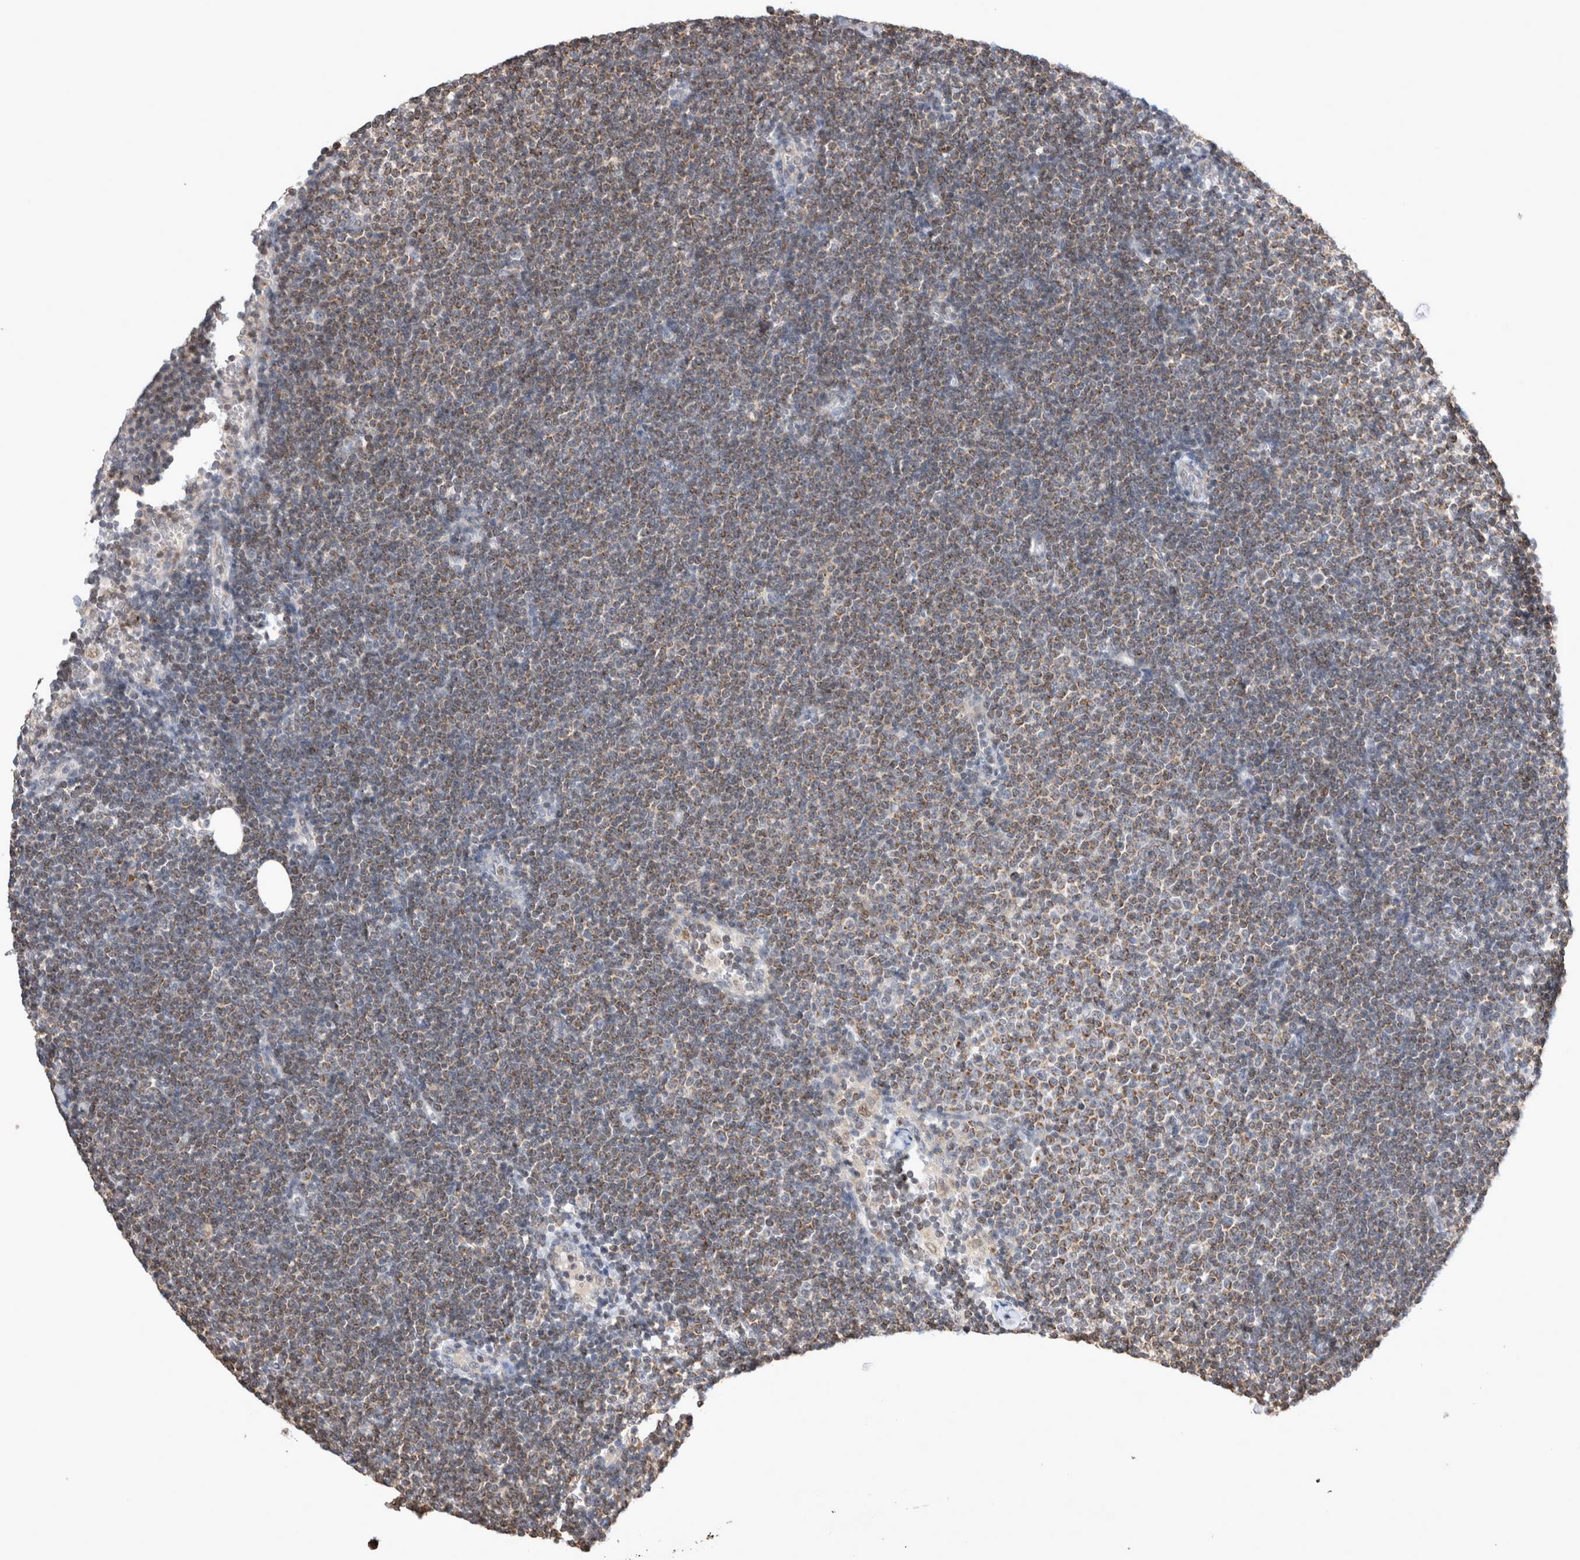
{"staining": {"intensity": "moderate", "quantity": ">75%", "location": "cytoplasmic/membranous"}, "tissue": "lymphoma", "cell_type": "Tumor cells", "image_type": "cancer", "snomed": [{"axis": "morphology", "description": "Malignant lymphoma, non-Hodgkin's type, Low grade"}, {"axis": "topography", "description": "Lymph node"}], "caption": "High-magnification brightfield microscopy of low-grade malignant lymphoma, non-Hodgkin's type stained with DAB (brown) and counterstained with hematoxylin (blue). tumor cells exhibit moderate cytoplasmic/membranous staining is identified in about>75% of cells.", "gene": "AGMAT", "patient": {"sex": "female", "age": 53}}